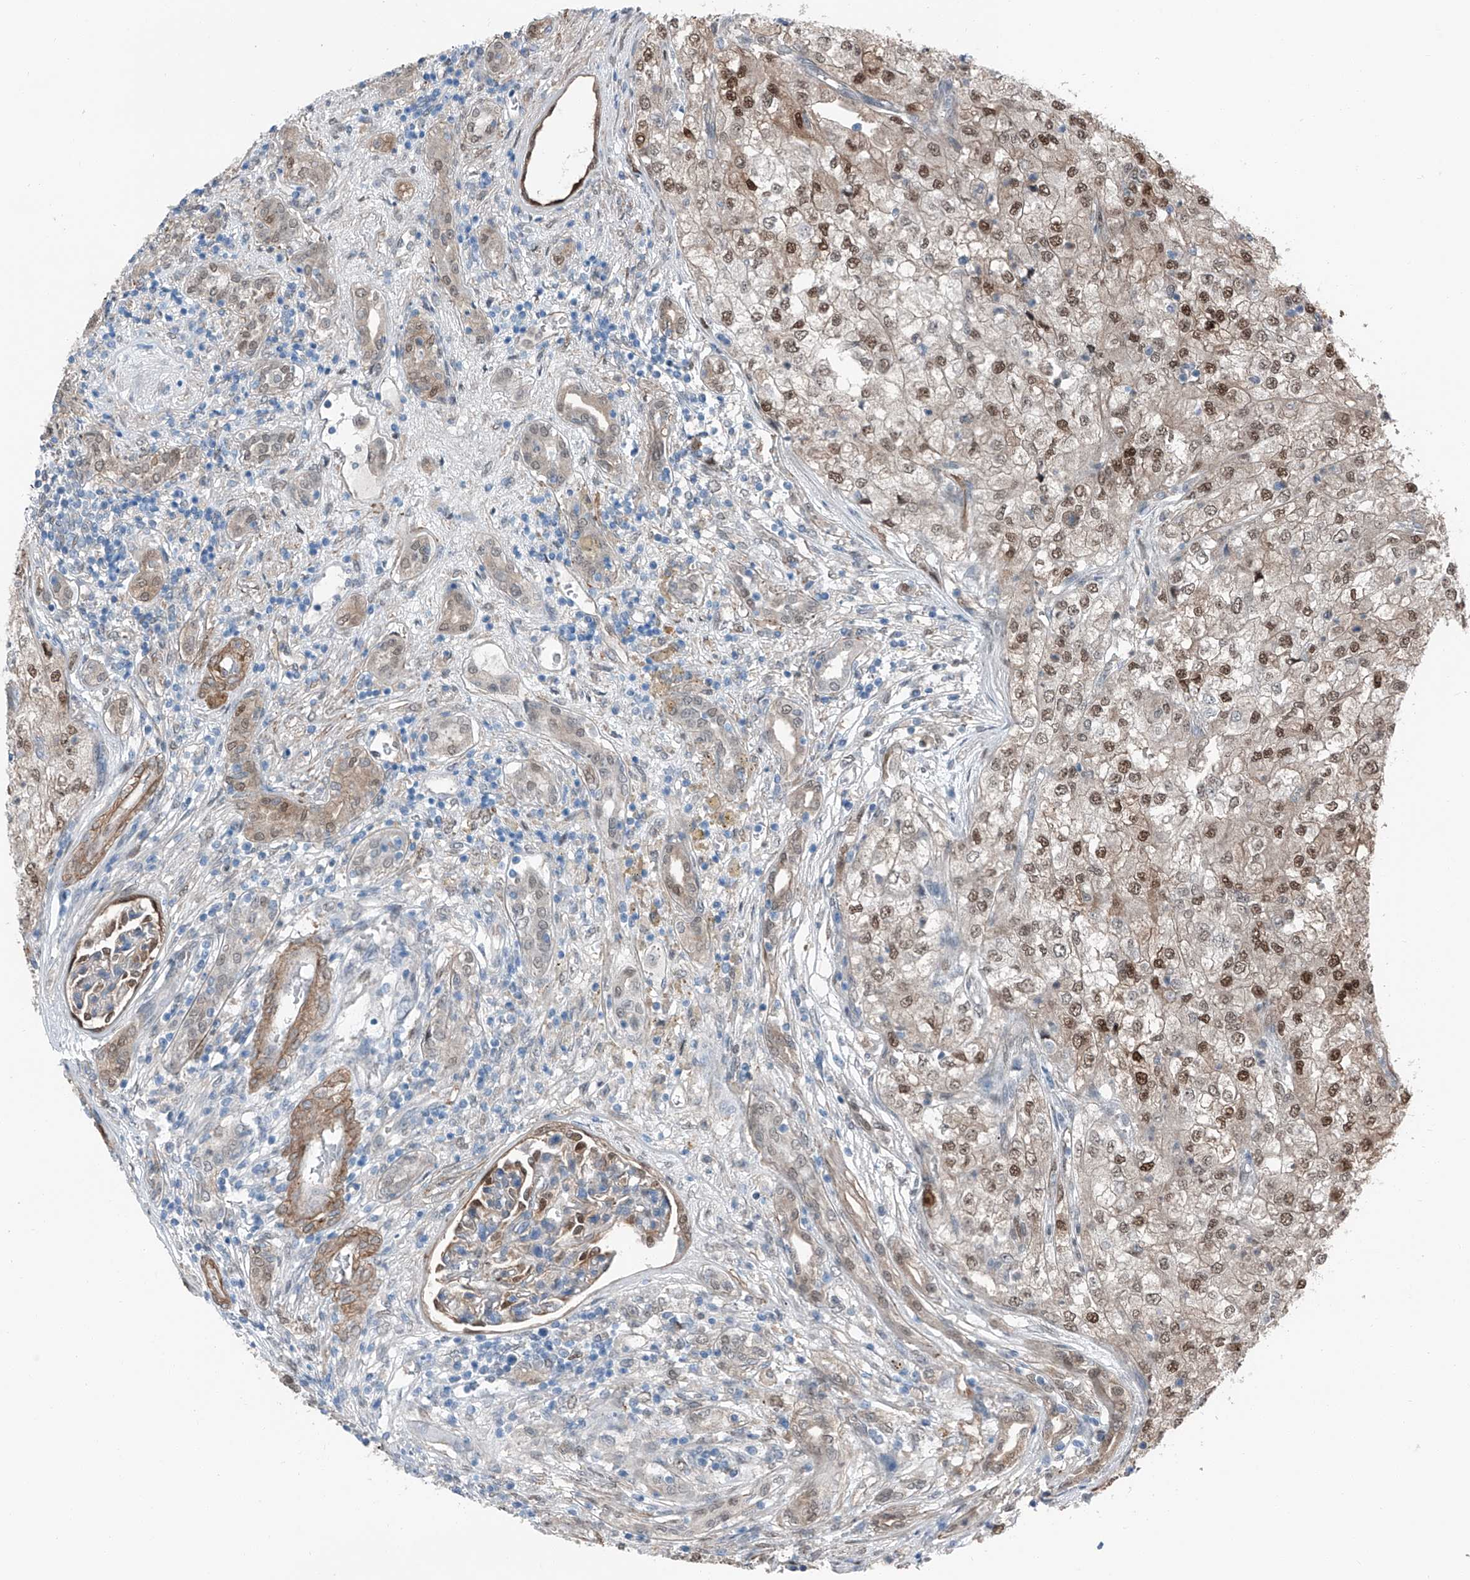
{"staining": {"intensity": "strong", "quantity": ">75%", "location": "nuclear"}, "tissue": "renal cancer", "cell_type": "Tumor cells", "image_type": "cancer", "snomed": [{"axis": "morphology", "description": "Adenocarcinoma, NOS"}, {"axis": "topography", "description": "Kidney"}], "caption": "Tumor cells exhibit high levels of strong nuclear staining in about >75% of cells in renal adenocarcinoma. Nuclei are stained in blue.", "gene": "HSPA6", "patient": {"sex": "female", "age": 54}}